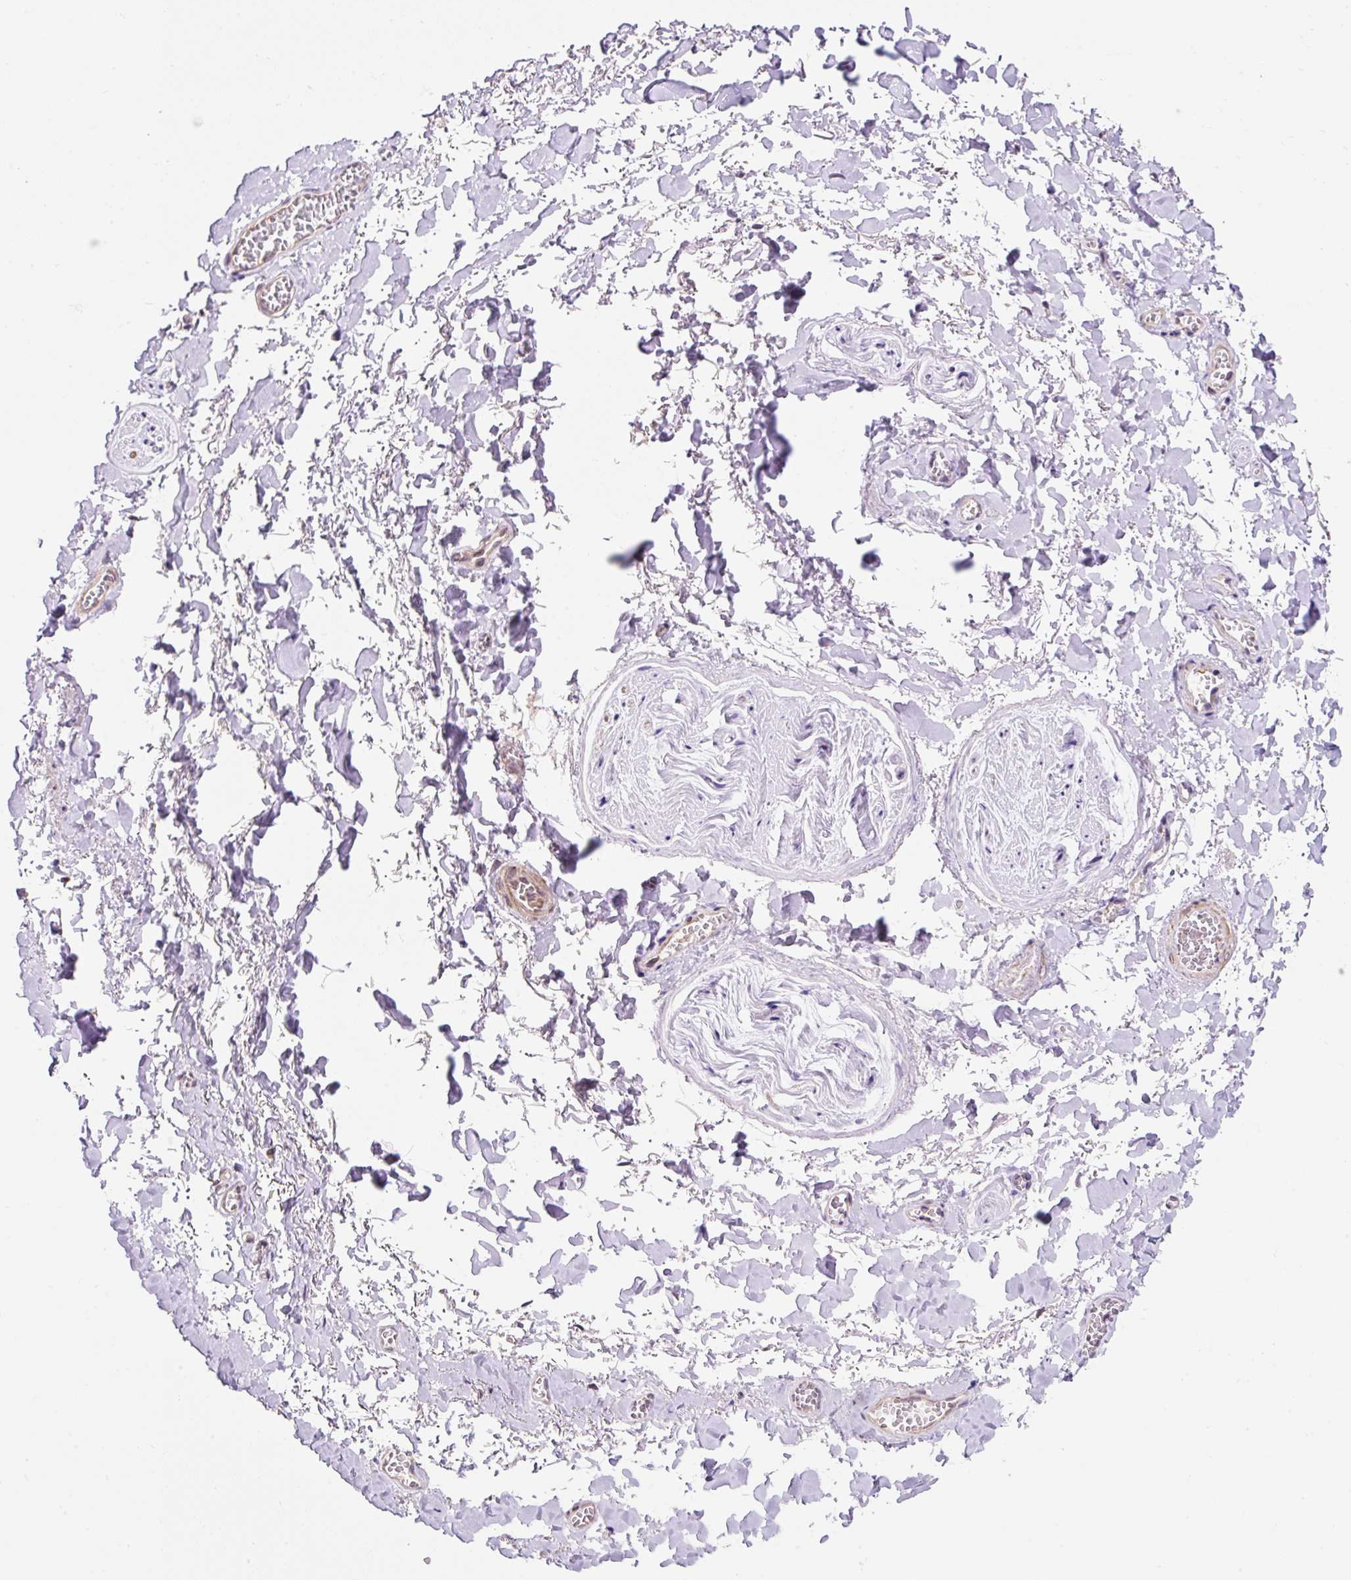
{"staining": {"intensity": "negative", "quantity": "none", "location": "none"}, "tissue": "adipose tissue", "cell_type": "Adipocytes", "image_type": "normal", "snomed": [{"axis": "morphology", "description": "Normal tissue, NOS"}, {"axis": "topography", "description": "Vulva"}, {"axis": "topography", "description": "Vagina"}, {"axis": "topography", "description": "Peripheral nerve tissue"}], "caption": "Immunohistochemistry histopathology image of benign human adipose tissue stained for a protein (brown), which displays no positivity in adipocytes.", "gene": "ZNF610", "patient": {"sex": "female", "age": 66}}